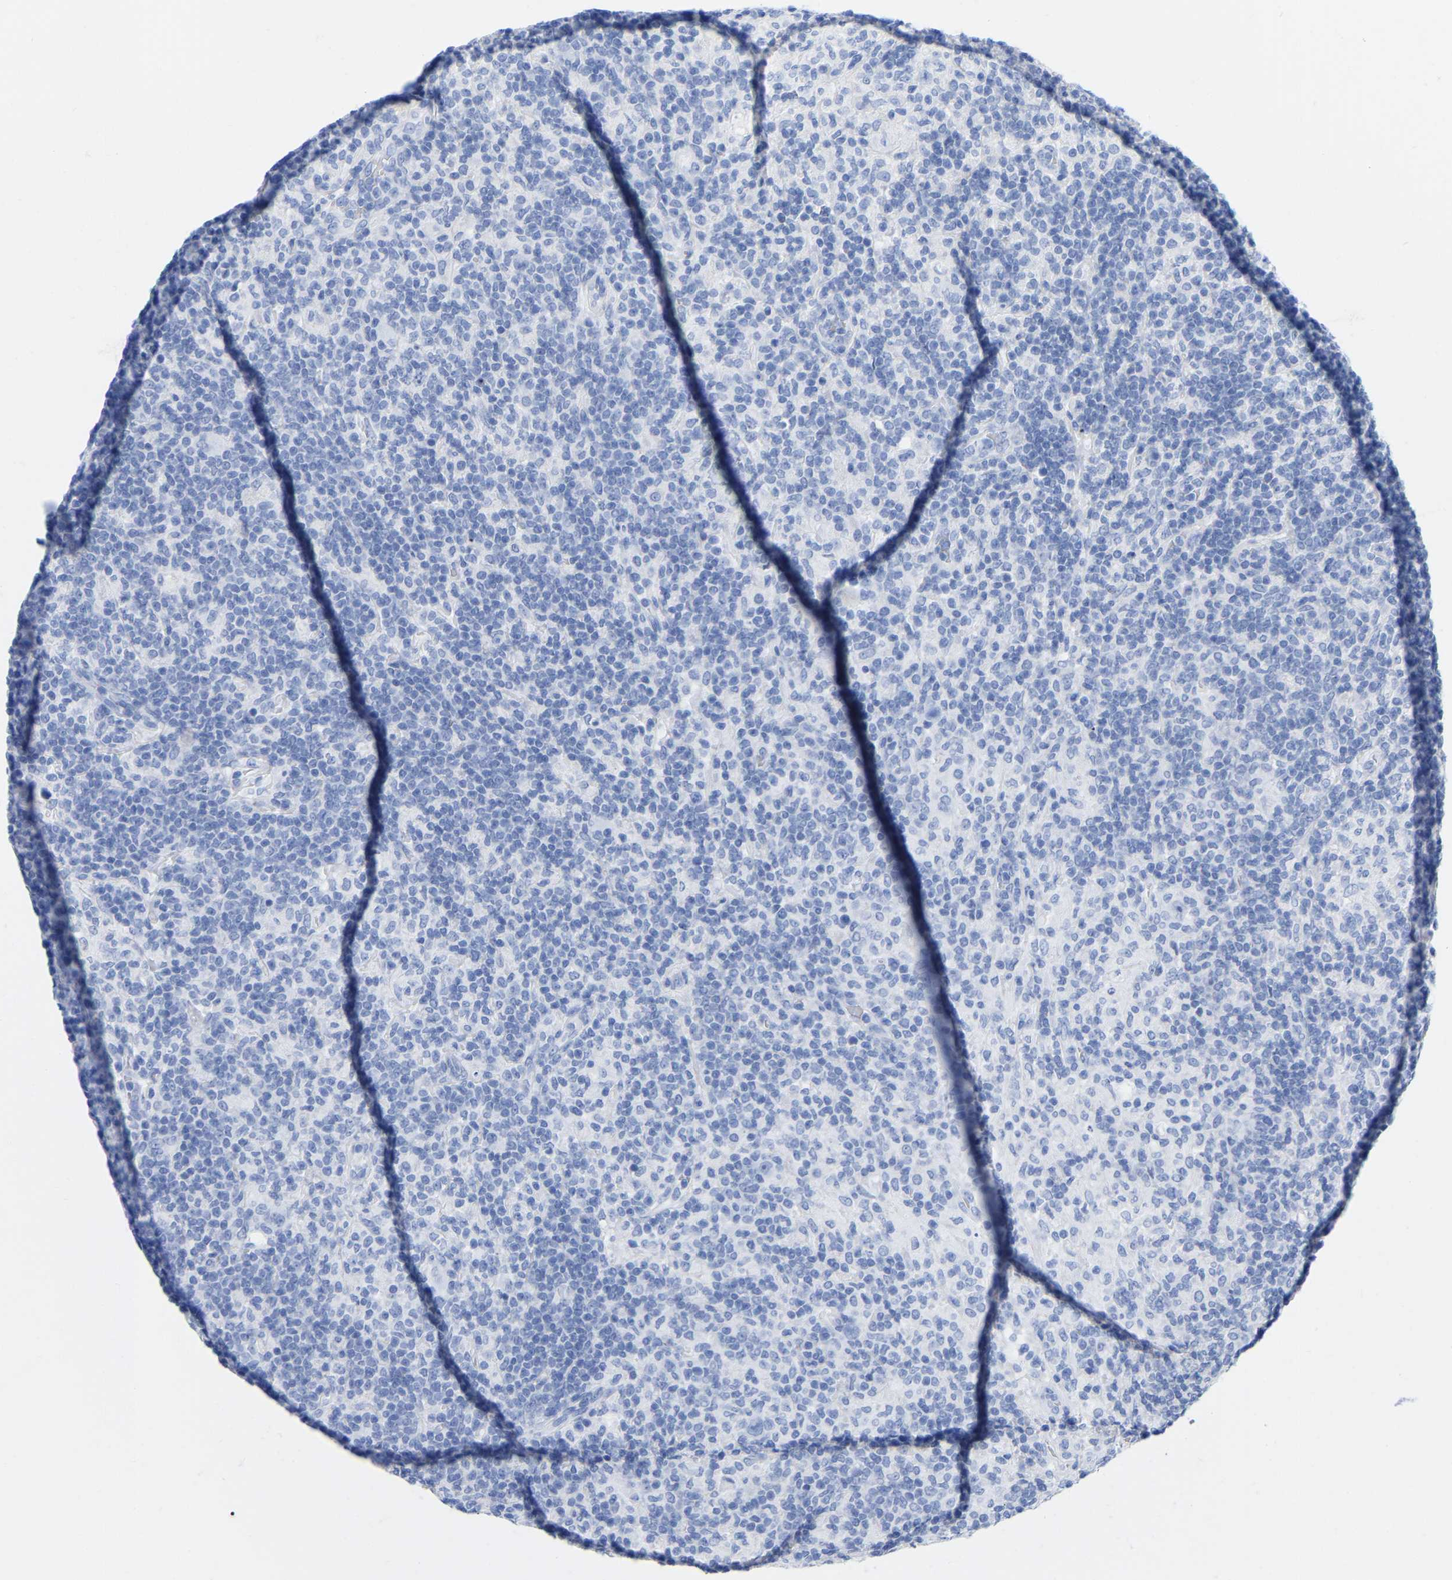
{"staining": {"intensity": "negative", "quantity": "none", "location": "none"}, "tissue": "lymphoma", "cell_type": "Tumor cells", "image_type": "cancer", "snomed": [{"axis": "morphology", "description": "Hodgkin's disease, NOS"}, {"axis": "topography", "description": "Lymph node"}], "caption": "The micrograph reveals no staining of tumor cells in lymphoma. (DAB (3,3'-diaminobenzidine) immunohistochemistry (IHC), high magnification).", "gene": "ZNF629", "patient": {"sex": "male", "age": 70}}